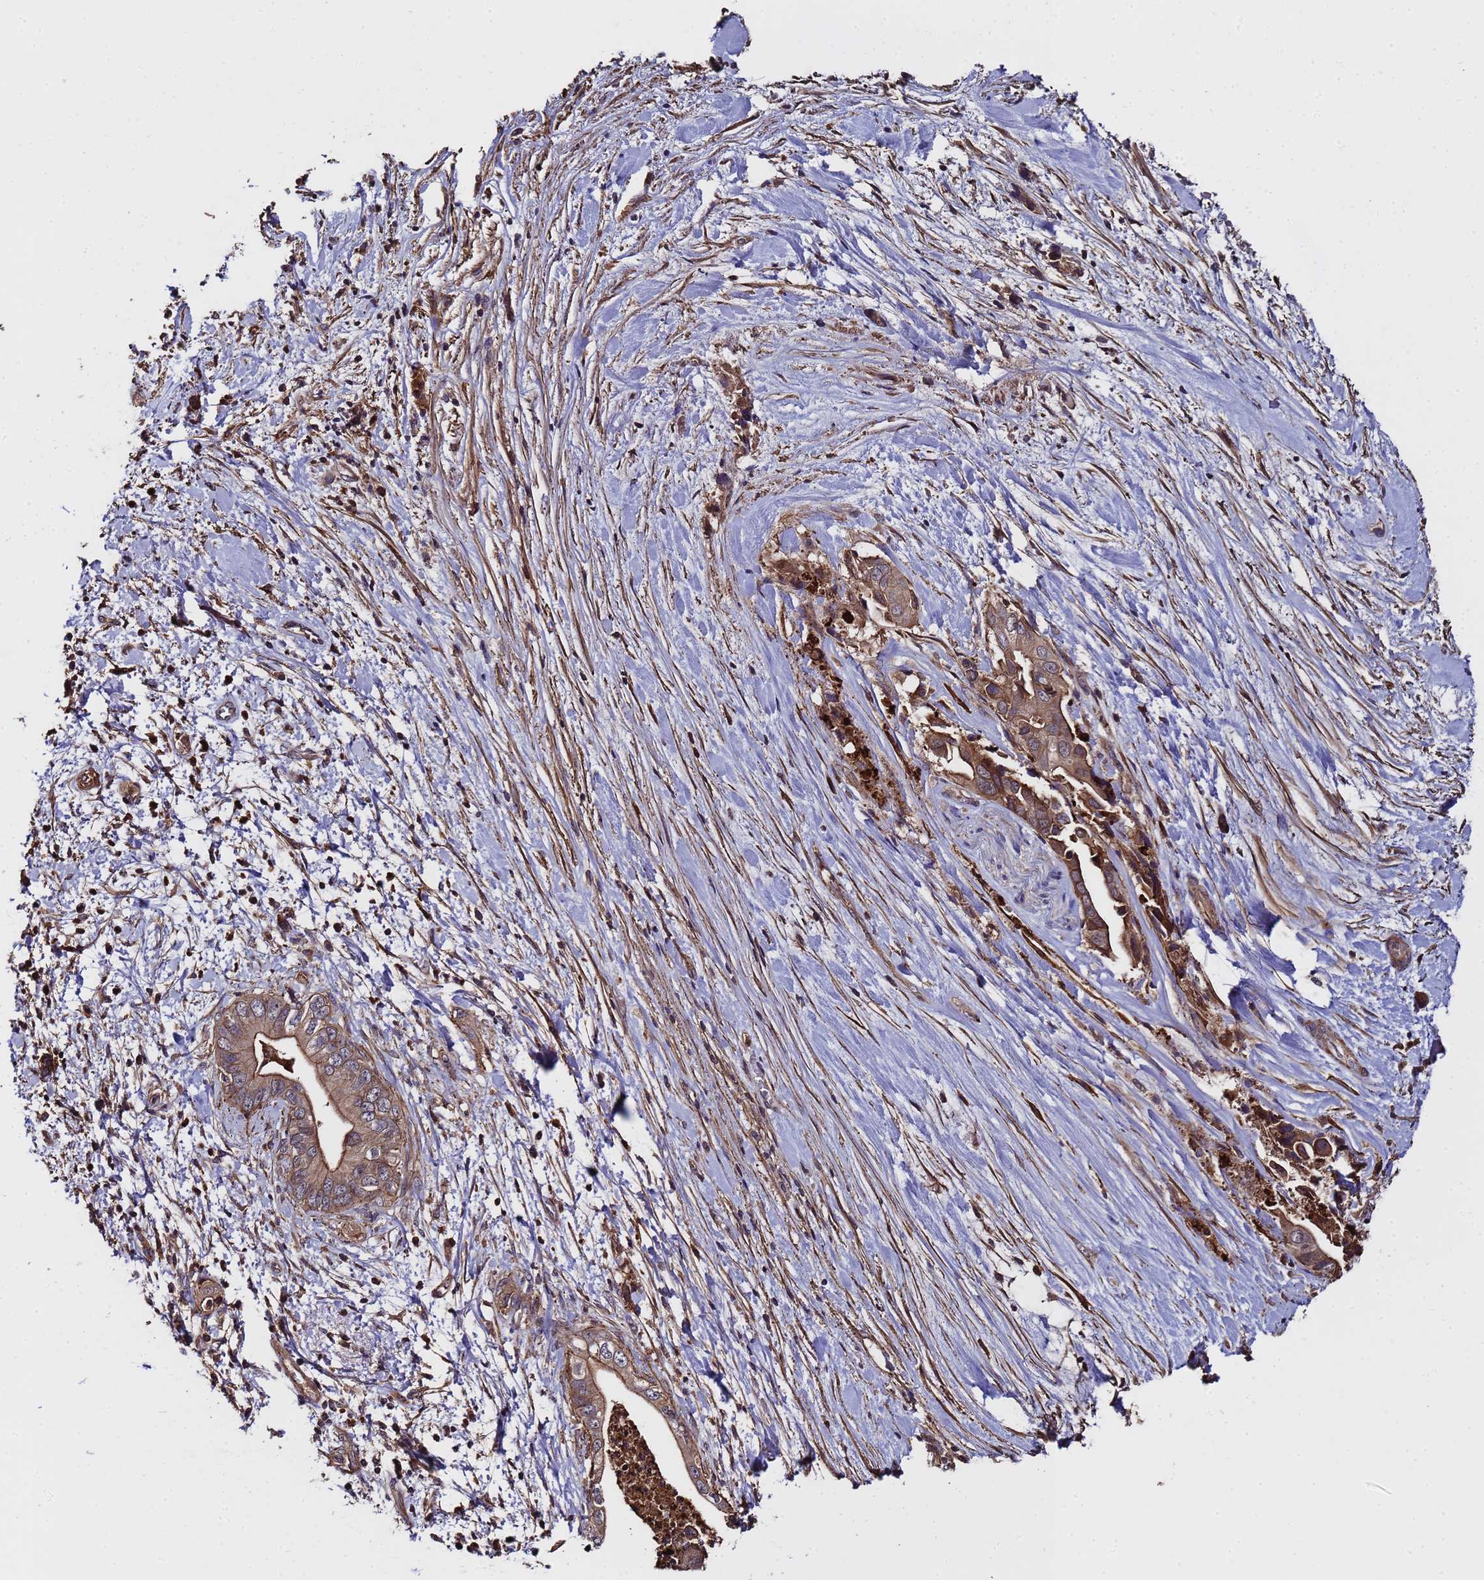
{"staining": {"intensity": "moderate", "quantity": ">75%", "location": "cytoplasmic/membranous"}, "tissue": "pancreatic cancer", "cell_type": "Tumor cells", "image_type": "cancer", "snomed": [{"axis": "morphology", "description": "Adenocarcinoma, NOS"}, {"axis": "topography", "description": "Pancreas"}], "caption": "Moderate cytoplasmic/membranous positivity is present in approximately >75% of tumor cells in pancreatic adenocarcinoma.", "gene": "GSTCD", "patient": {"sex": "female", "age": 78}}